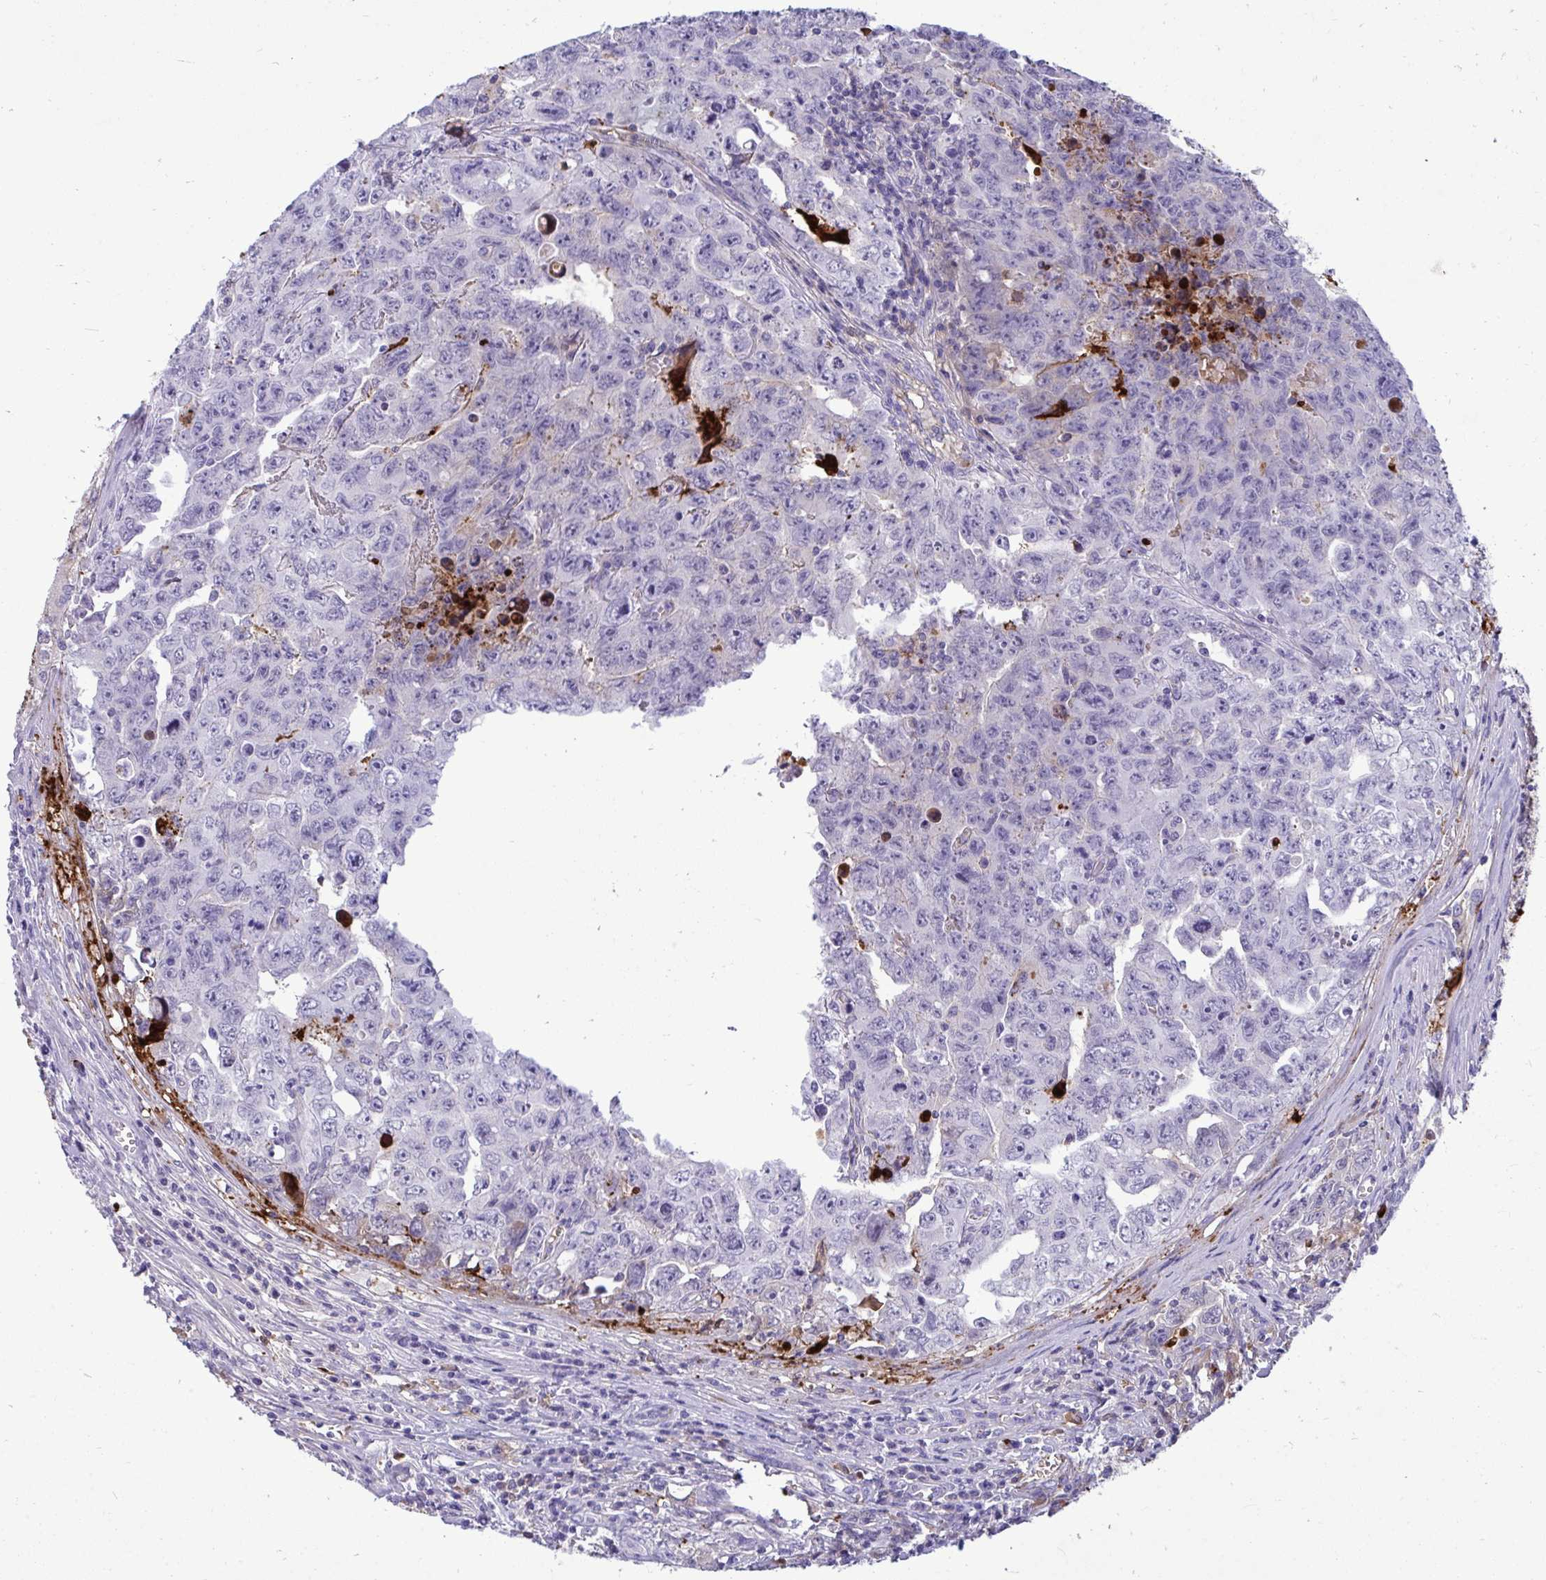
{"staining": {"intensity": "negative", "quantity": "none", "location": "none"}, "tissue": "testis cancer", "cell_type": "Tumor cells", "image_type": "cancer", "snomed": [{"axis": "morphology", "description": "Carcinoma, Embryonal, NOS"}, {"axis": "topography", "description": "Testis"}], "caption": "Testis embryonal carcinoma was stained to show a protein in brown. There is no significant staining in tumor cells.", "gene": "F2", "patient": {"sex": "male", "age": 24}}